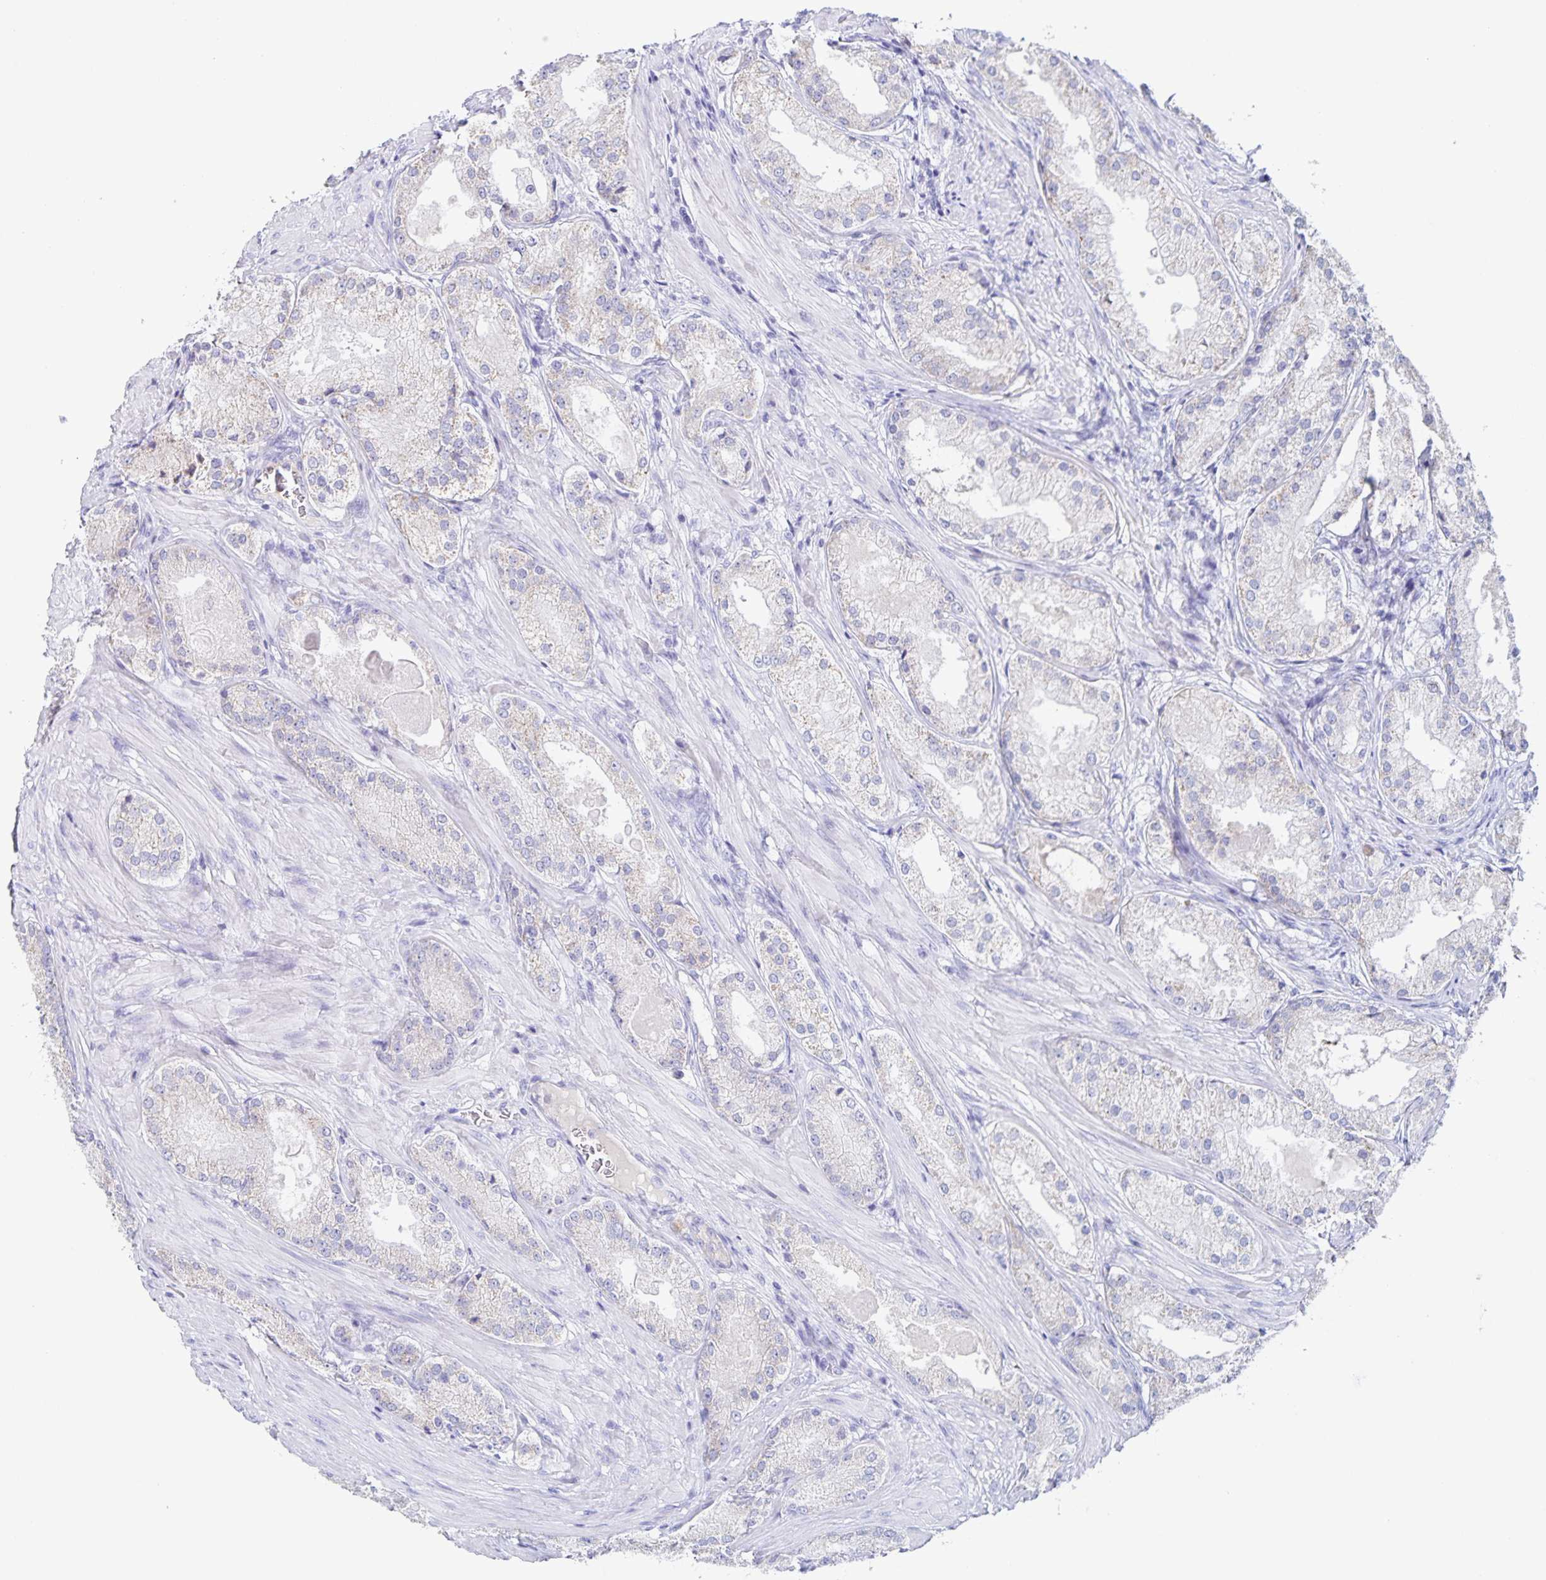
{"staining": {"intensity": "negative", "quantity": "none", "location": "none"}, "tissue": "prostate cancer", "cell_type": "Tumor cells", "image_type": "cancer", "snomed": [{"axis": "morphology", "description": "Adenocarcinoma, Low grade"}, {"axis": "topography", "description": "Prostate"}], "caption": "An IHC micrograph of prostate low-grade adenocarcinoma is shown. There is no staining in tumor cells of prostate low-grade adenocarcinoma. Brightfield microscopy of immunohistochemistry stained with DAB (brown) and hematoxylin (blue), captured at high magnification.", "gene": "RPL36A", "patient": {"sex": "male", "age": 68}}